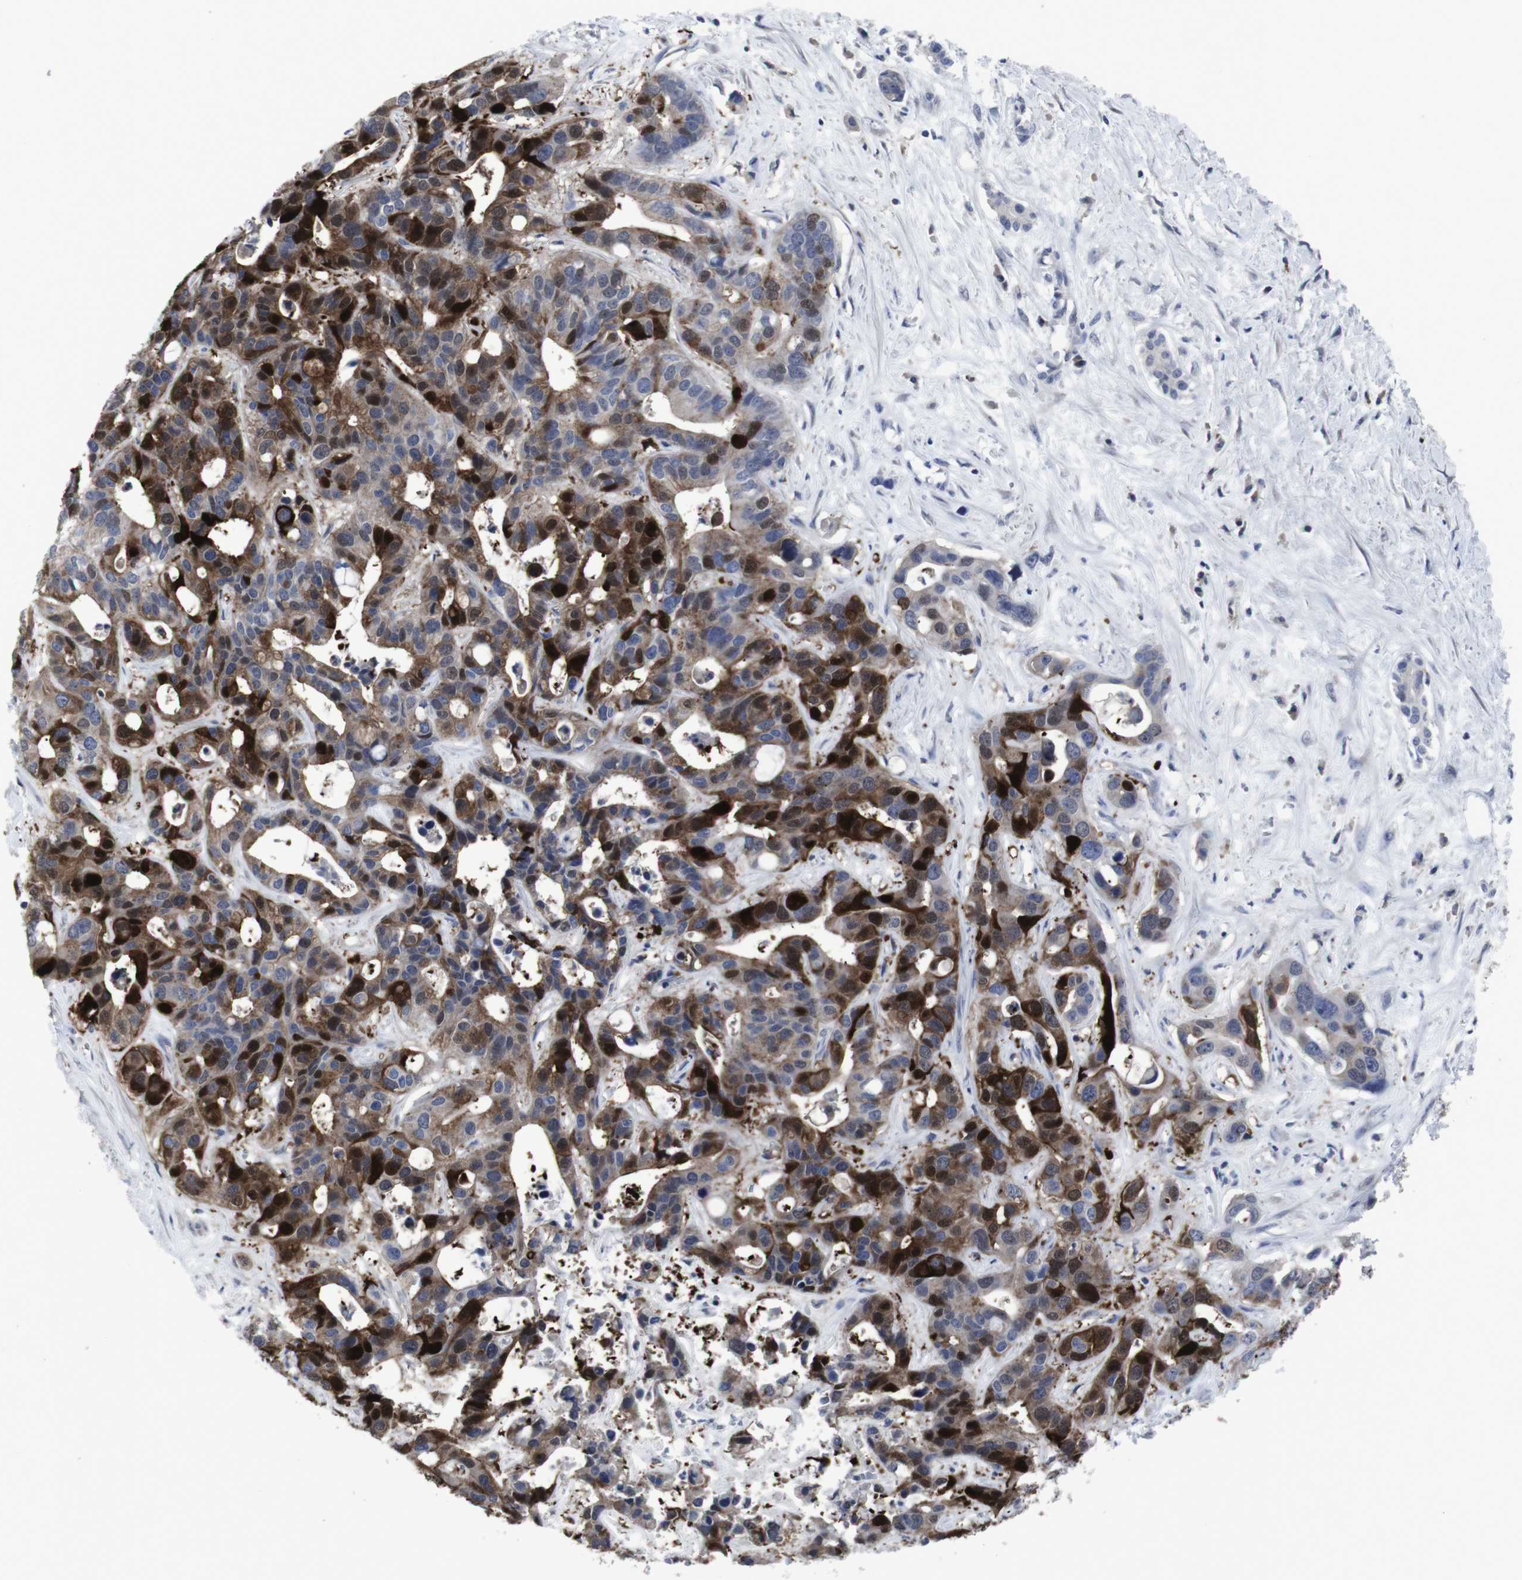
{"staining": {"intensity": "strong", "quantity": "25%-75%", "location": "cytoplasmic/membranous"}, "tissue": "liver cancer", "cell_type": "Tumor cells", "image_type": "cancer", "snomed": [{"axis": "morphology", "description": "Cholangiocarcinoma"}, {"axis": "topography", "description": "Liver"}], "caption": "About 25%-75% of tumor cells in human liver cancer display strong cytoplasmic/membranous protein staining as visualized by brown immunohistochemical staining.", "gene": "SNCG", "patient": {"sex": "female", "age": 65}}